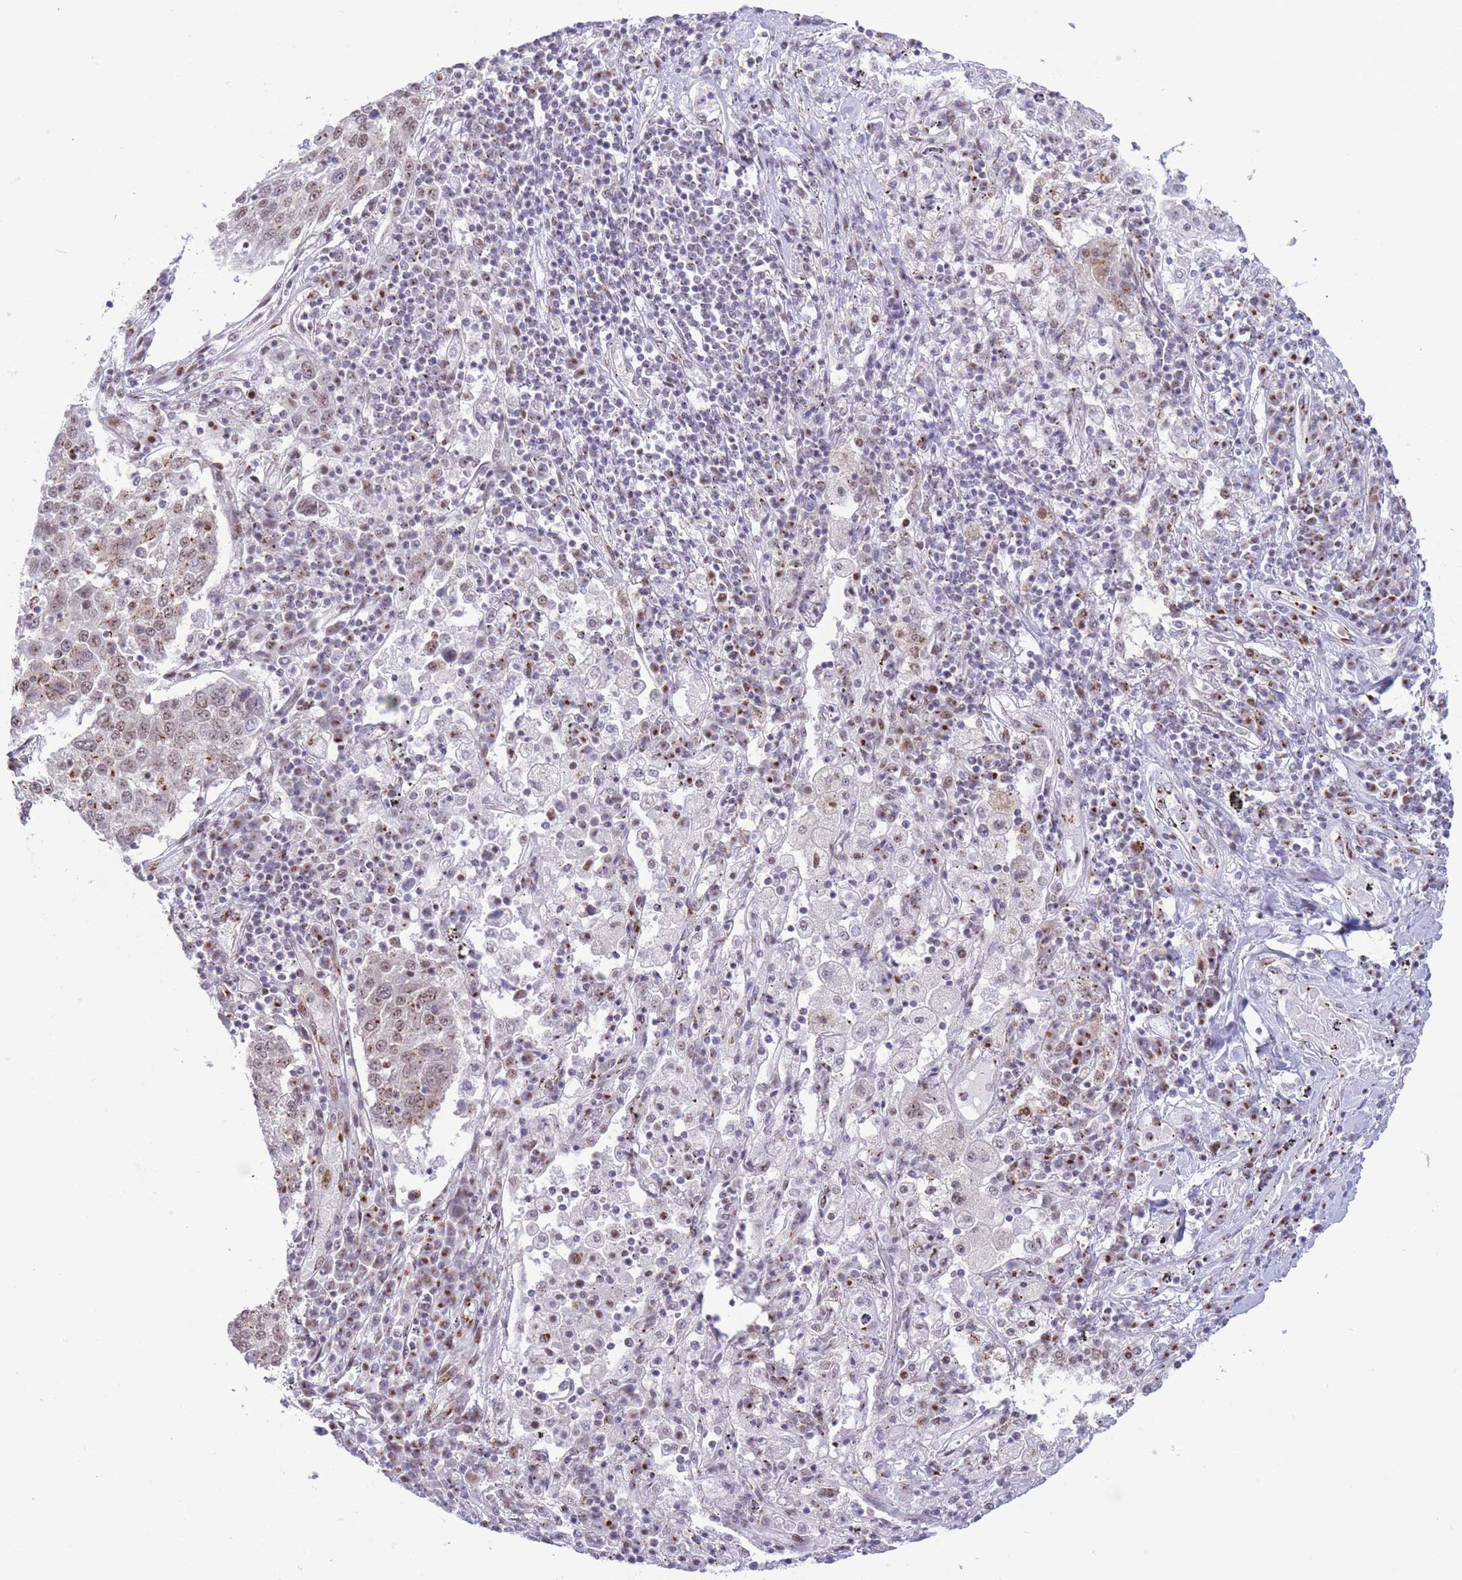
{"staining": {"intensity": "moderate", "quantity": ">75%", "location": "cytoplasmic/membranous,nuclear"}, "tissue": "lung cancer", "cell_type": "Tumor cells", "image_type": "cancer", "snomed": [{"axis": "morphology", "description": "Squamous cell carcinoma, NOS"}, {"axis": "topography", "description": "Lung"}], "caption": "A high-resolution micrograph shows IHC staining of squamous cell carcinoma (lung), which displays moderate cytoplasmic/membranous and nuclear positivity in about >75% of tumor cells.", "gene": "INO80C", "patient": {"sex": "male", "age": 65}}